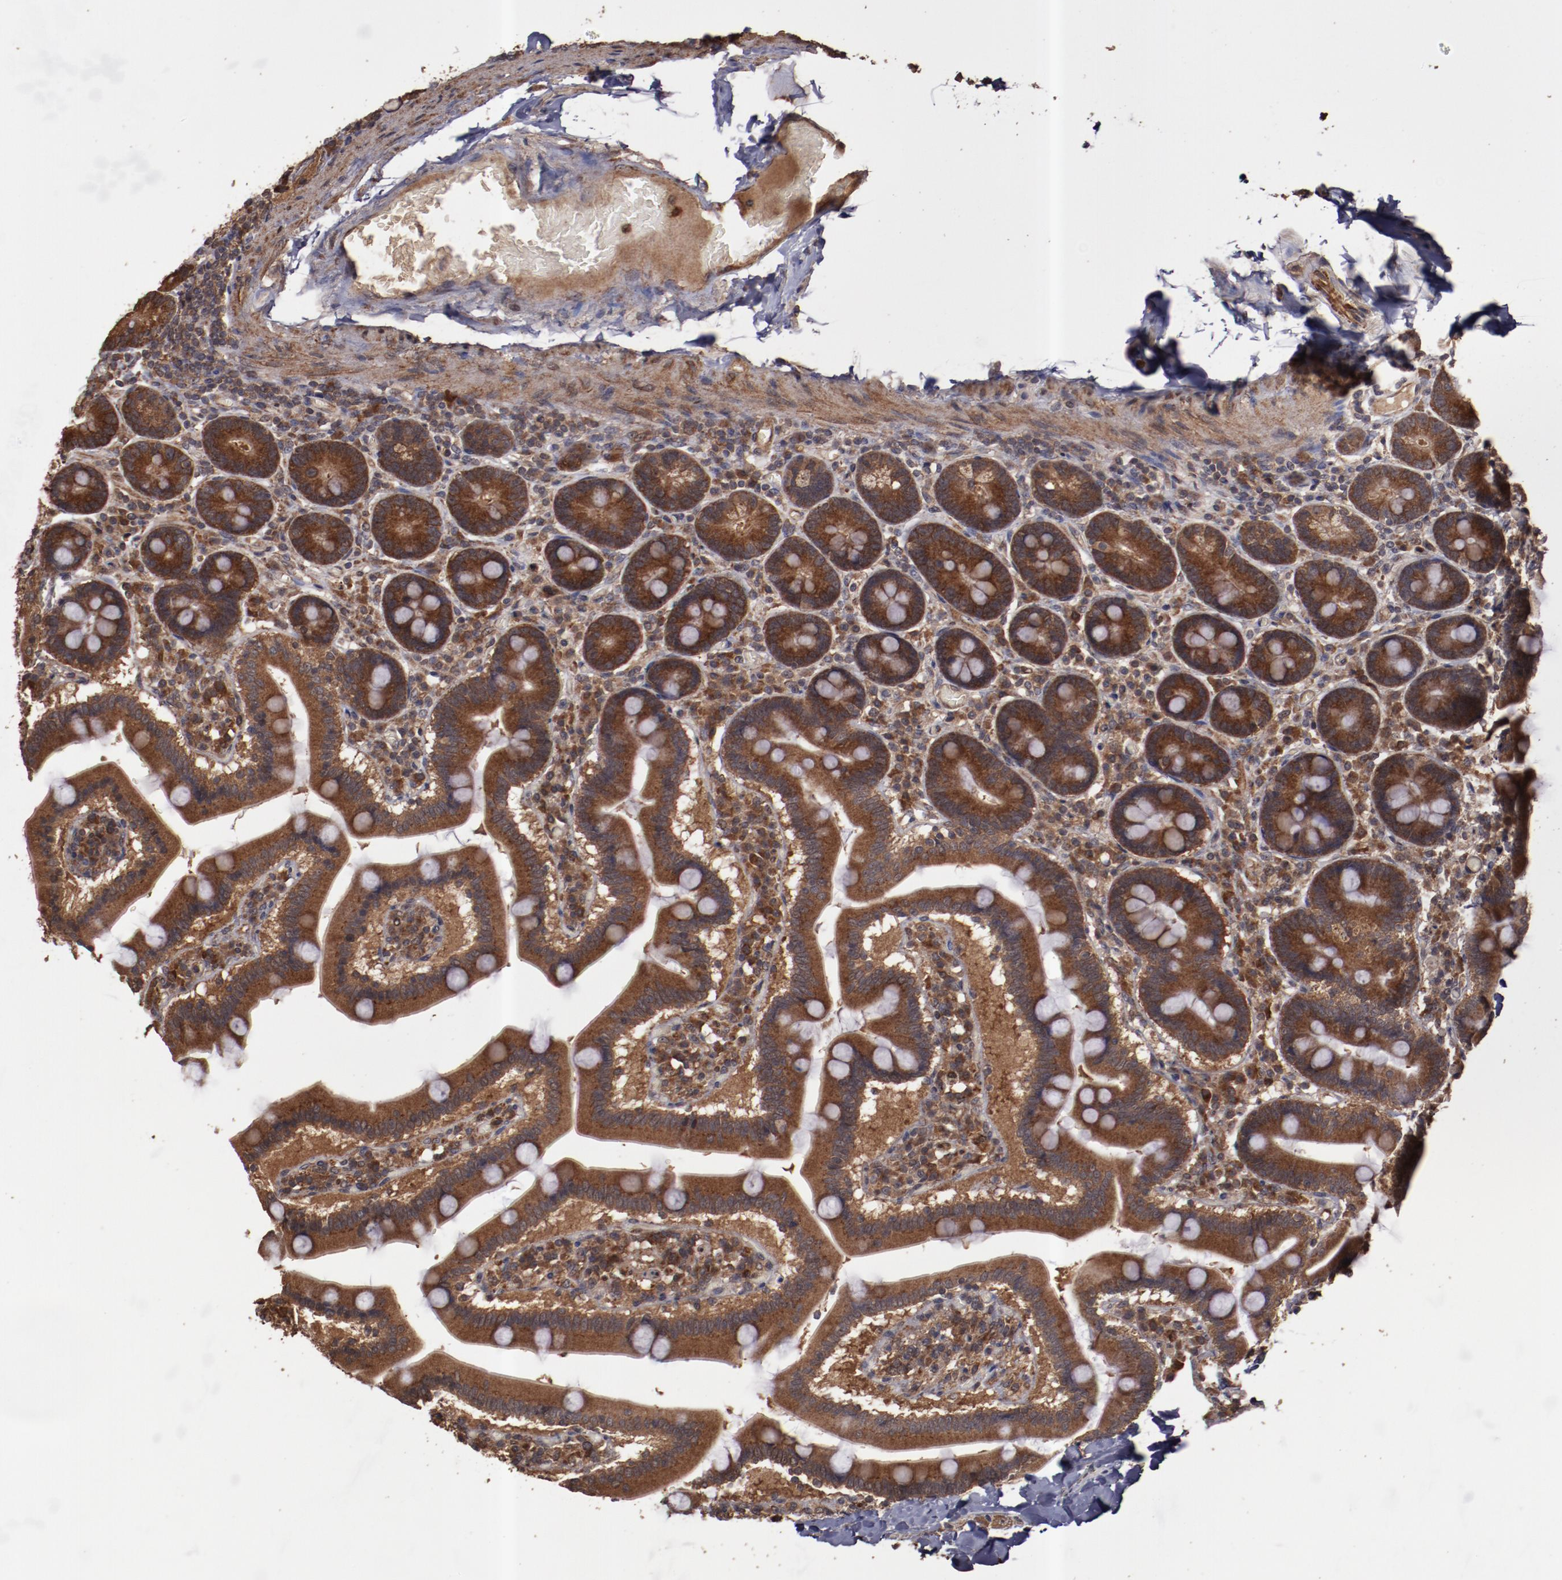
{"staining": {"intensity": "strong", "quantity": ">75%", "location": "cytoplasmic/membranous"}, "tissue": "duodenum", "cell_type": "Glandular cells", "image_type": "normal", "snomed": [{"axis": "morphology", "description": "Normal tissue, NOS"}, {"axis": "topography", "description": "Duodenum"}], "caption": "Strong cytoplasmic/membranous protein staining is appreciated in approximately >75% of glandular cells in duodenum. The staining is performed using DAB (3,3'-diaminobenzidine) brown chromogen to label protein expression. The nuclei are counter-stained blue using hematoxylin.", "gene": "TXNDC16", "patient": {"sex": "male", "age": 66}}